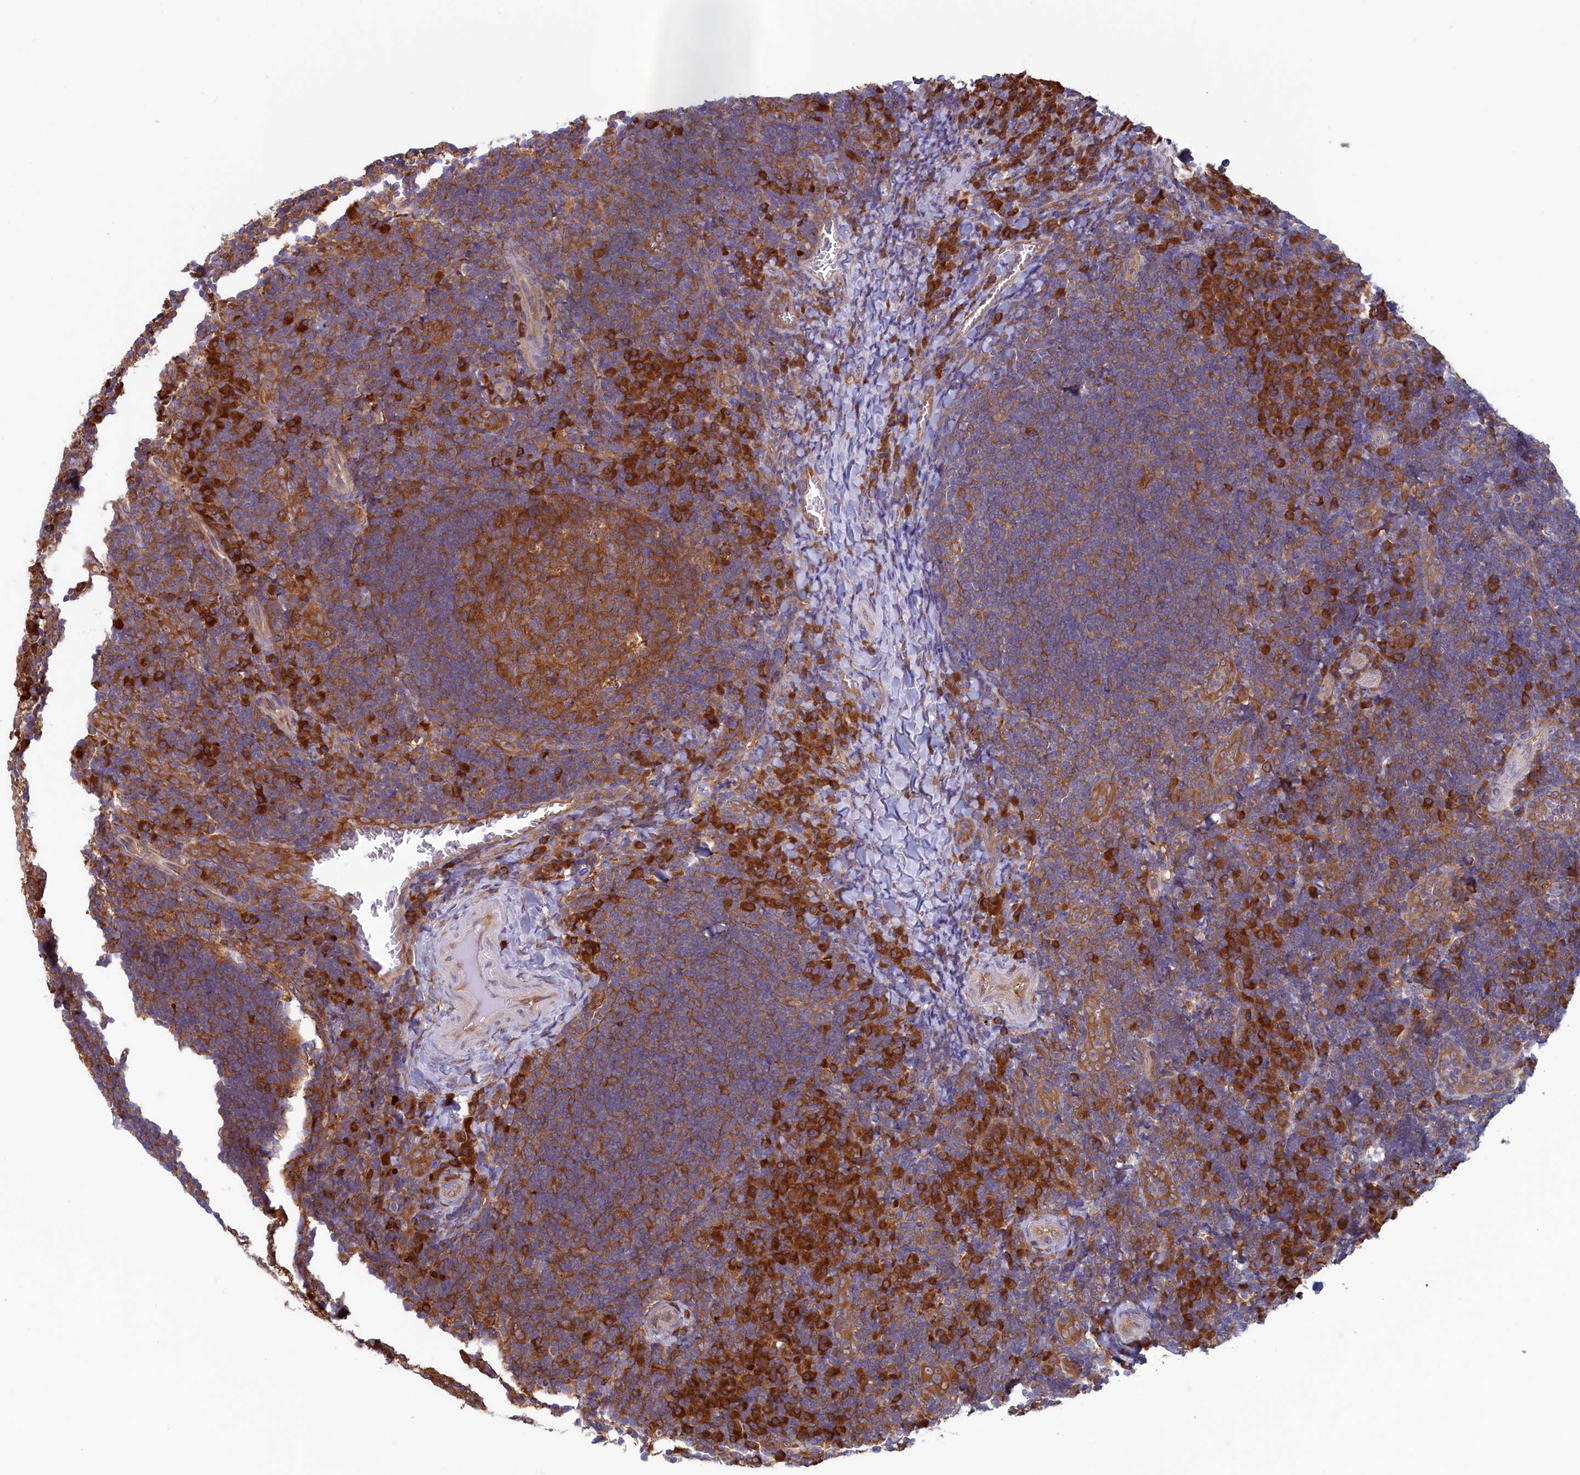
{"staining": {"intensity": "moderate", "quantity": ">75%", "location": "cytoplasmic/membranous"}, "tissue": "tonsil", "cell_type": "Germinal center cells", "image_type": "normal", "snomed": [{"axis": "morphology", "description": "Normal tissue, NOS"}, {"axis": "topography", "description": "Tonsil"}], "caption": "Germinal center cells exhibit medium levels of moderate cytoplasmic/membranous expression in approximately >75% of cells in benign tonsil. (brown staining indicates protein expression, while blue staining denotes nuclei).", "gene": "SYNDIG1L", "patient": {"sex": "male", "age": 17}}